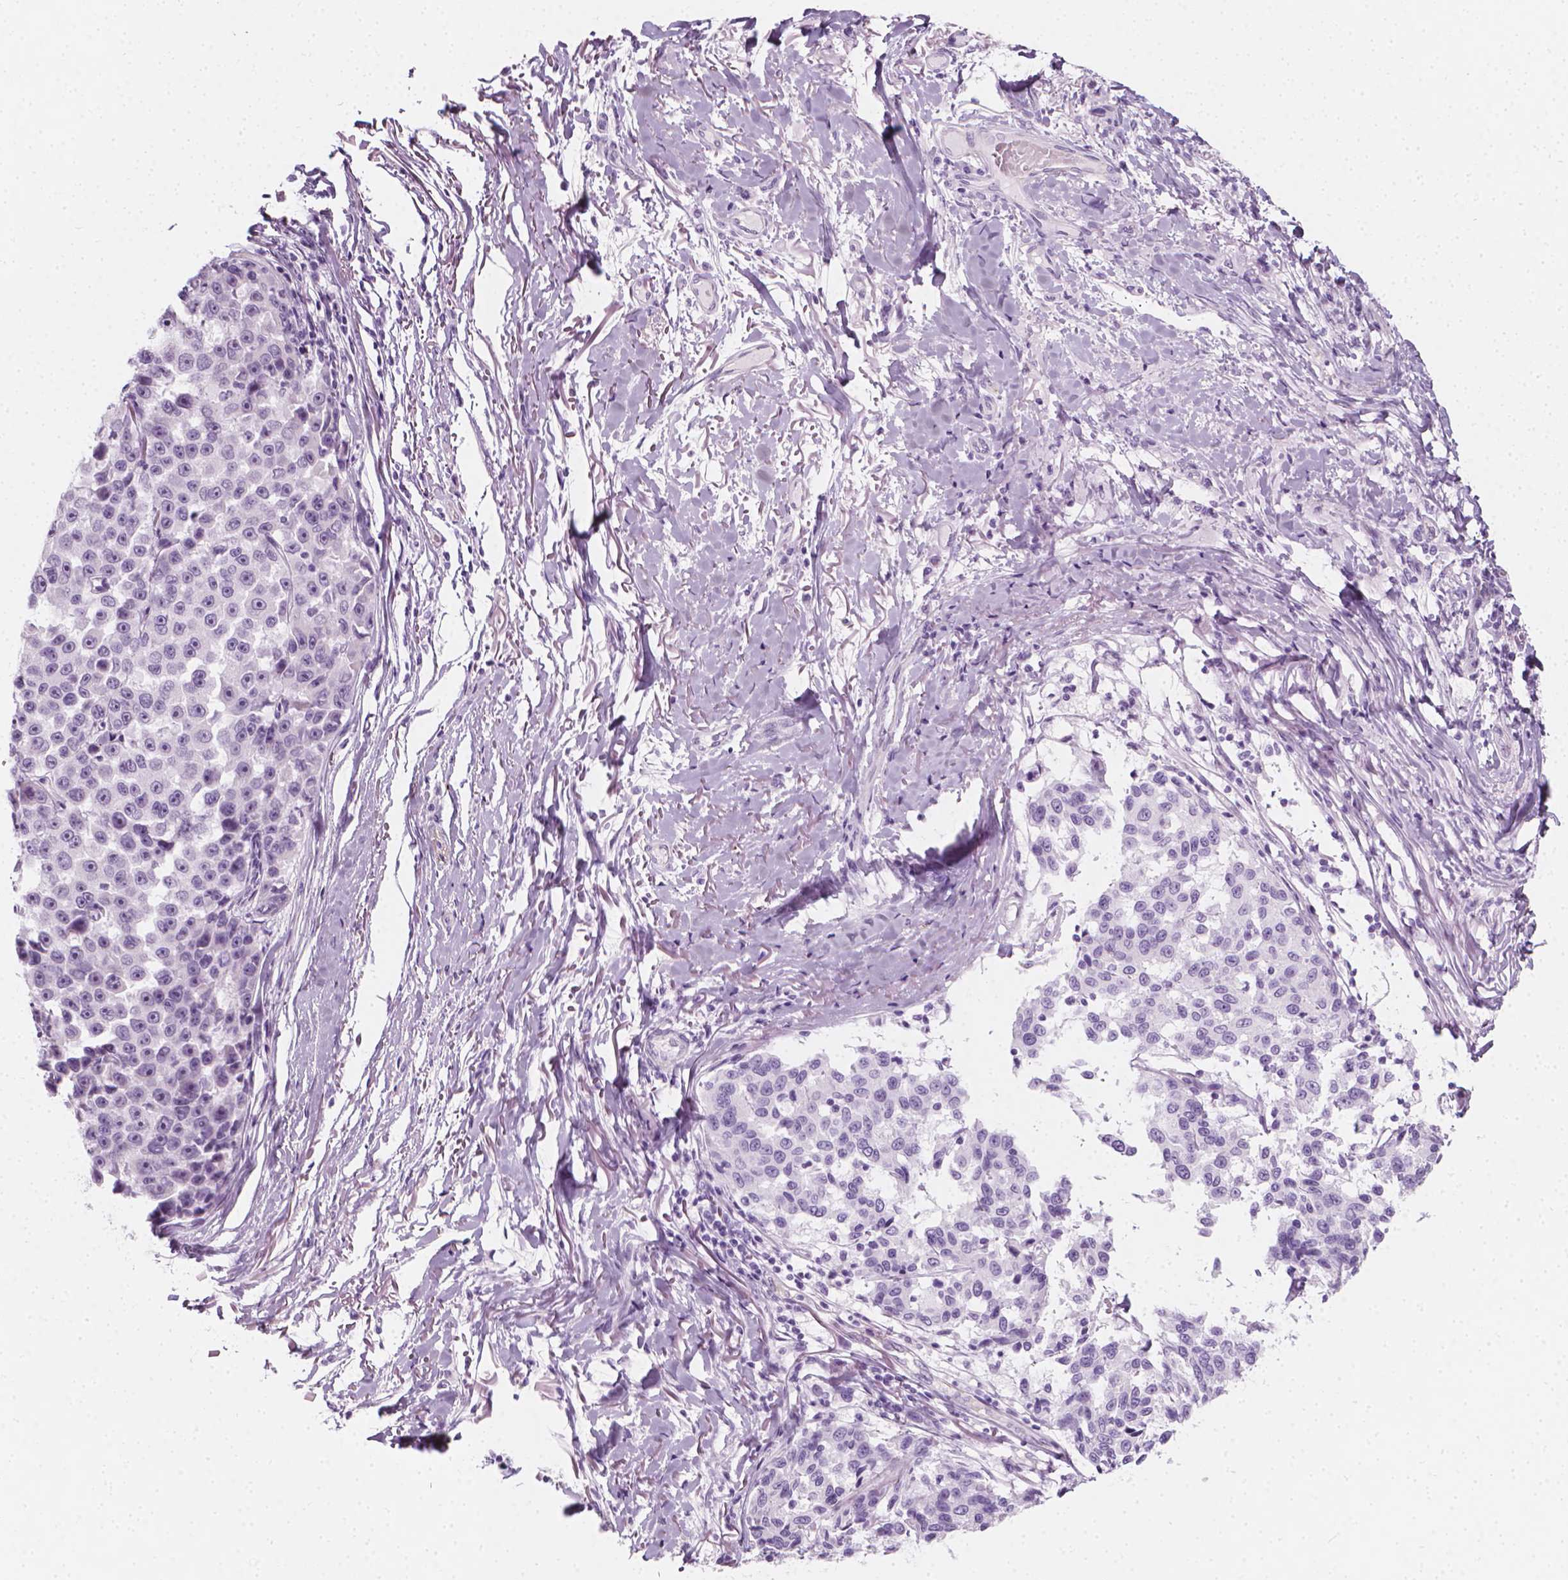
{"staining": {"intensity": "negative", "quantity": "none", "location": "none"}, "tissue": "melanoma", "cell_type": "Tumor cells", "image_type": "cancer", "snomed": [{"axis": "morphology", "description": "Malignant melanoma, NOS"}, {"axis": "topography", "description": "Skin"}], "caption": "Melanoma was stained to show a protein in brown. There is no significant positivity in tumor cells. (DAB IHC visualized using brightfield microscopy, high magnification).", "gene": "SCG3", "patient": {"sex": "female", "age": 66}}